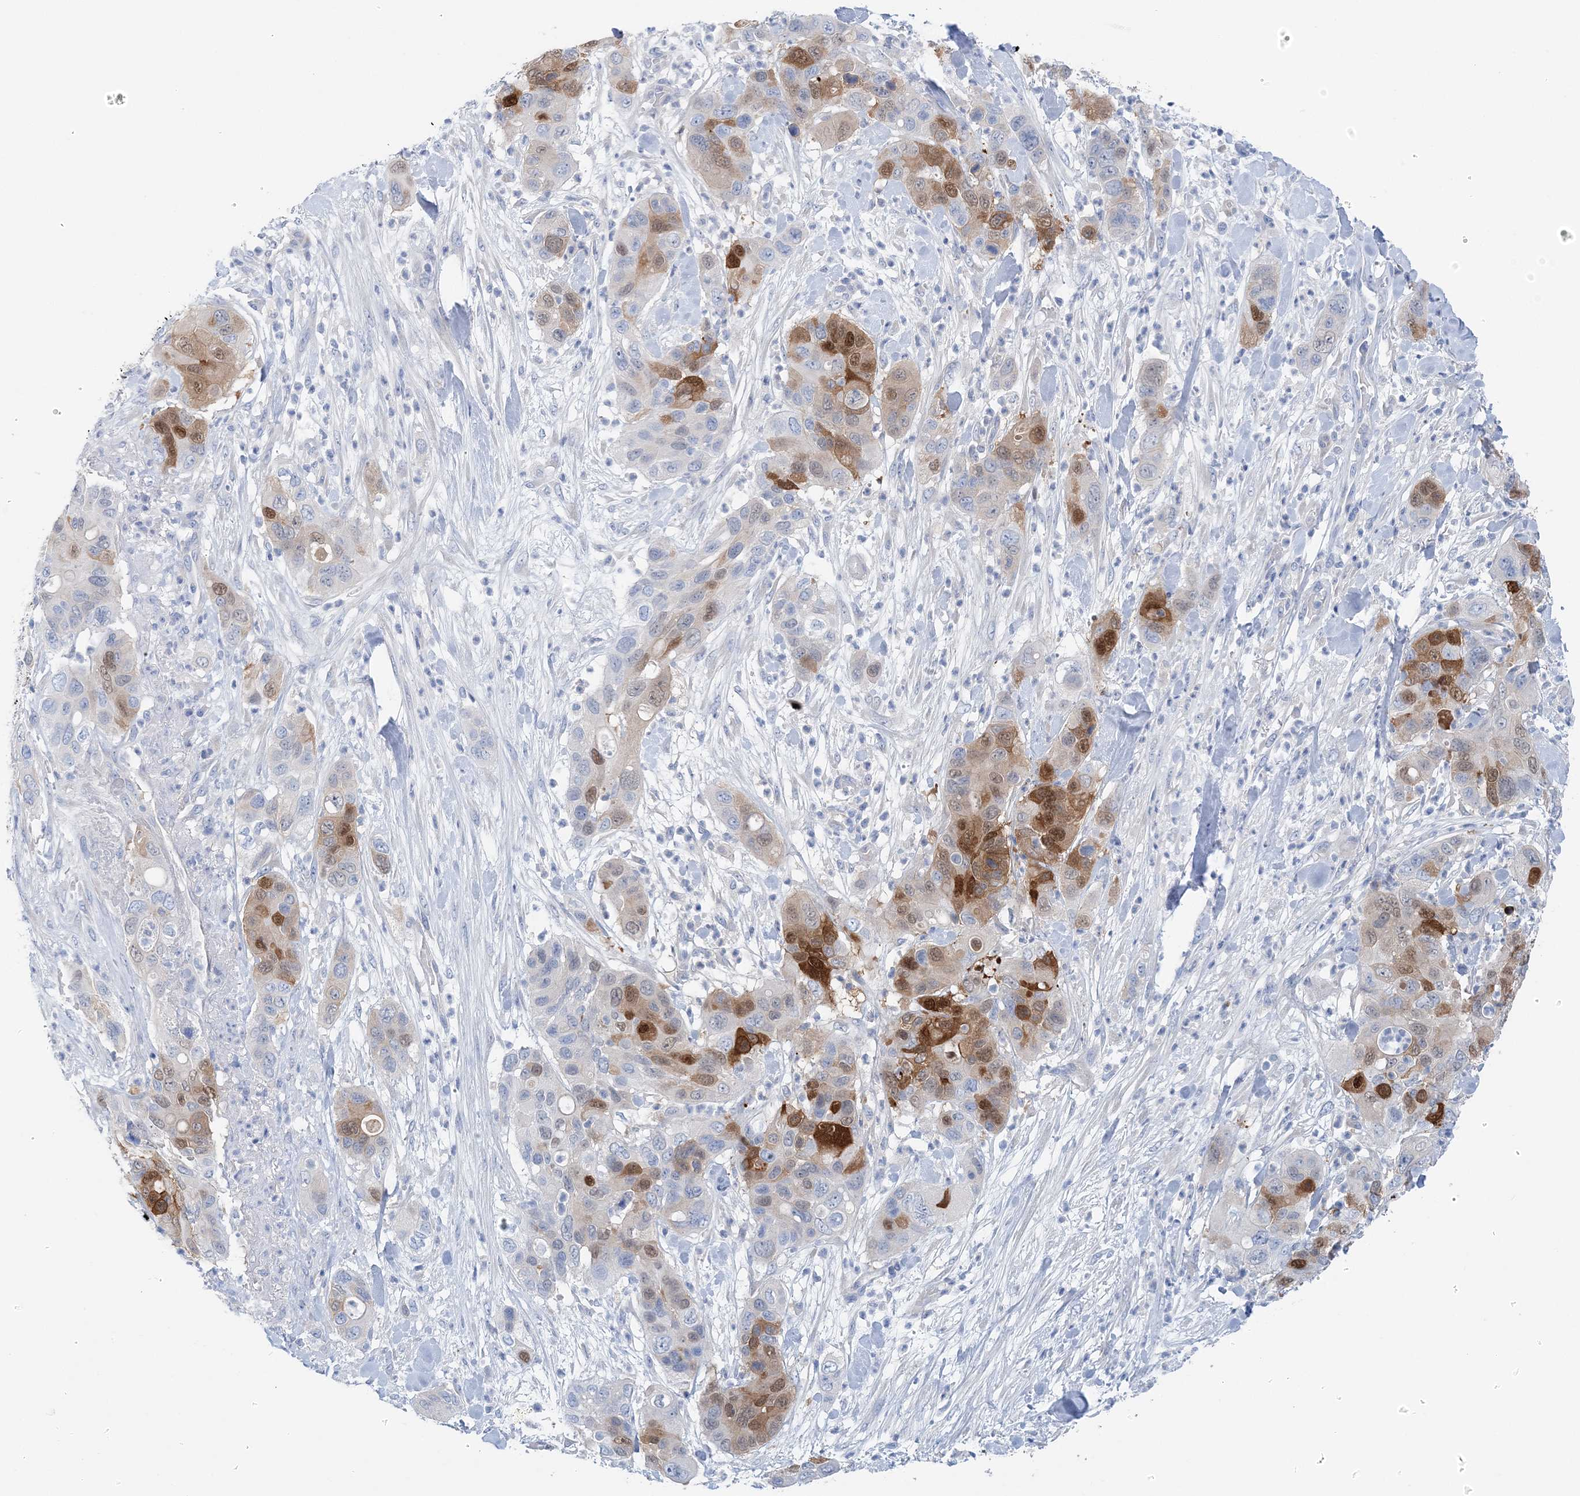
{"staining": {"intensity": "strong", "quantity": "<25%", "location": "cytoplasmic/membranous,nuclear"}, "tissue": "pancreatic cancer", "cell_type": "Tumor cells", "image_type": "cancer", "snomed": [{"axis": "morphology", "description": "Adenocarcinoma, NOS"}, {"axis": "topography", "description": "Pancreas"}], "caption": "This histopathology image reveals IHC staining of human pancreatic cancer, with medium strong cytoplasmic/membranous and nuclear positivity in about <25% of tumor cells.", "gene": "HMGCS1", "patient": {"sex": "female", "age": 71}}